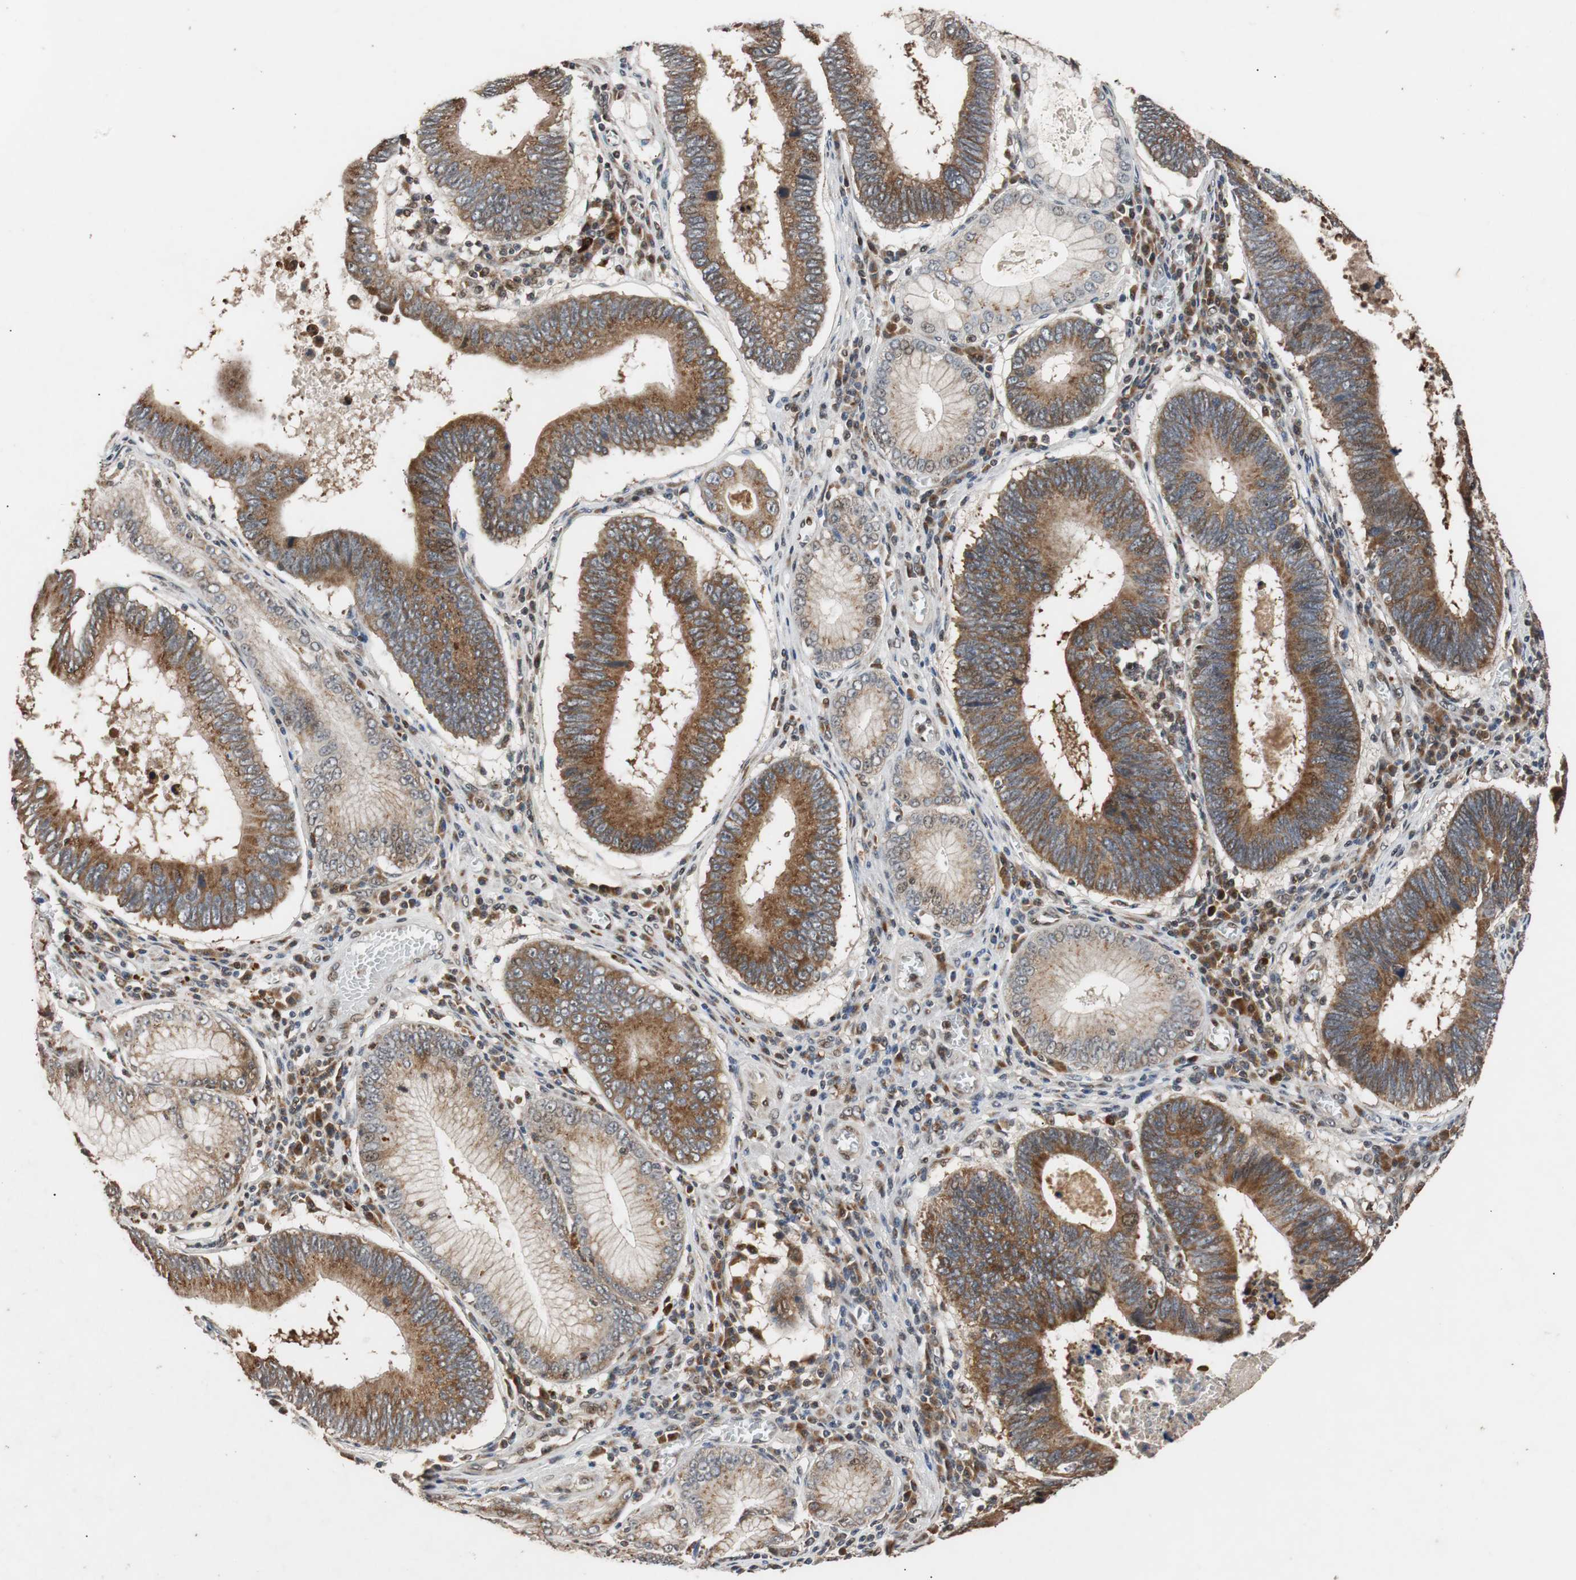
{"staining": {"intensity": "strong", "quantity": ">75%", "location": "cytoplasmic/membranous"}, "tissue": "stomach cancer", "cell_type": "Tumor cells", "image_type": "cancer", "snomed": [{"axis": "morphology", "description": "Adenocarcinoma, NOS"}, {"axis": "topography", "description": "Stomach"}], "caption": "Immunohistochemistry (IHC) micrograph of neoplastic tissue: stomach adenocarcinoma stained using IHC demonstrates high levels of strong protein expression localized specifically in the cytoplasmic/membranous of tumor cells, appearing as a cytoplasmic/membranous brown color.", "gene": "USP31", "patient": {"sex": "male", "age": 59}}